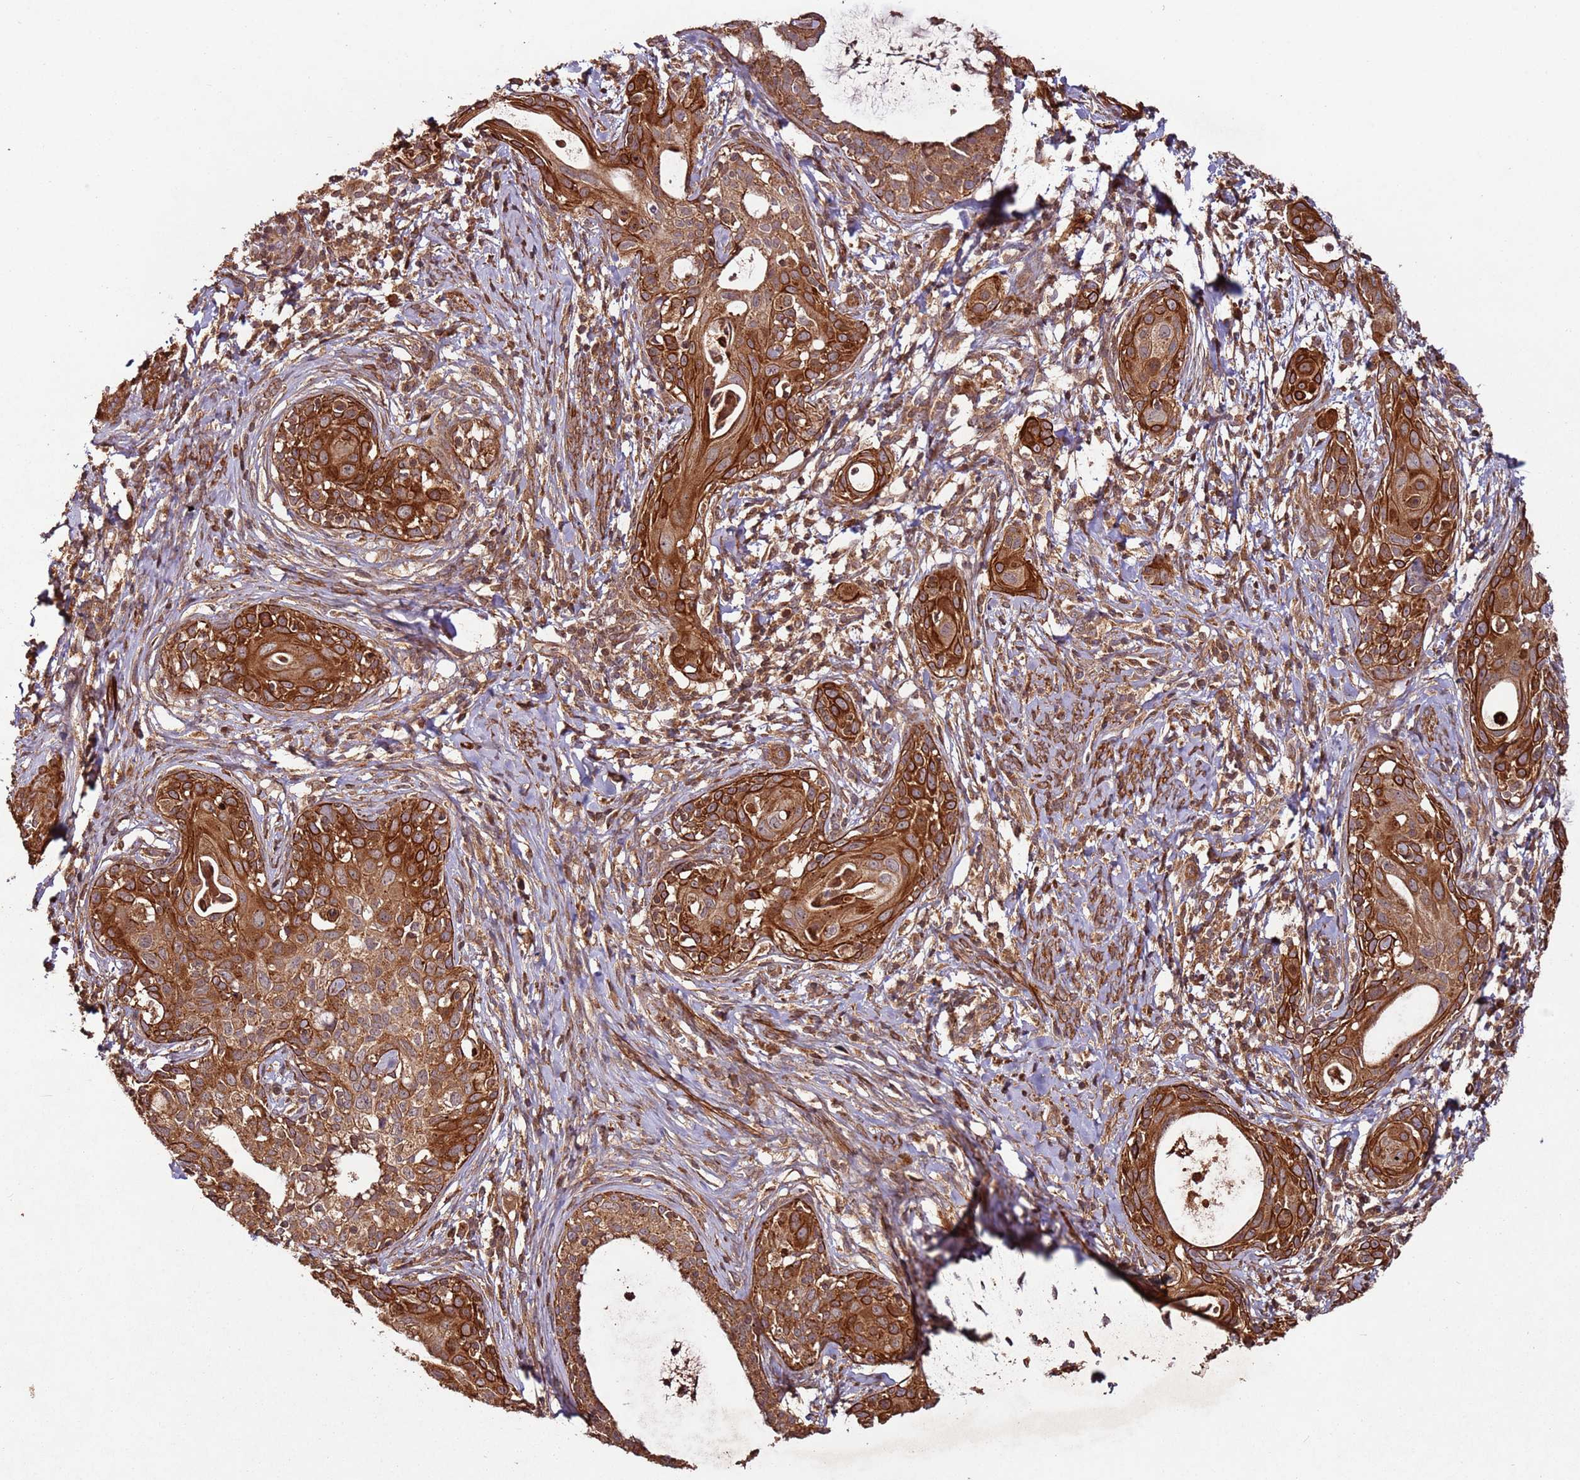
{"staining": {"intensity": "strong", "quantity": ">75%", "location": "cytoplasmic/membranous"}, "tissue": "cervical cancer", "cell_type": "Tumor cells", "image_type": "cancer", "snomed": [{"axis": "morphology", "description": "Squamous cell carcinoma, NOS"}, {"axis": "topography", "description": "Cervix"}], "caption": "A high amount of strong cytoplasmic/membranous staining is identified in approximately >75% of tumor cells in cervical squamous cell carcinoma tissue.", "gene": "FAM186A", "patient": {"sex": "female", "age": 52}}